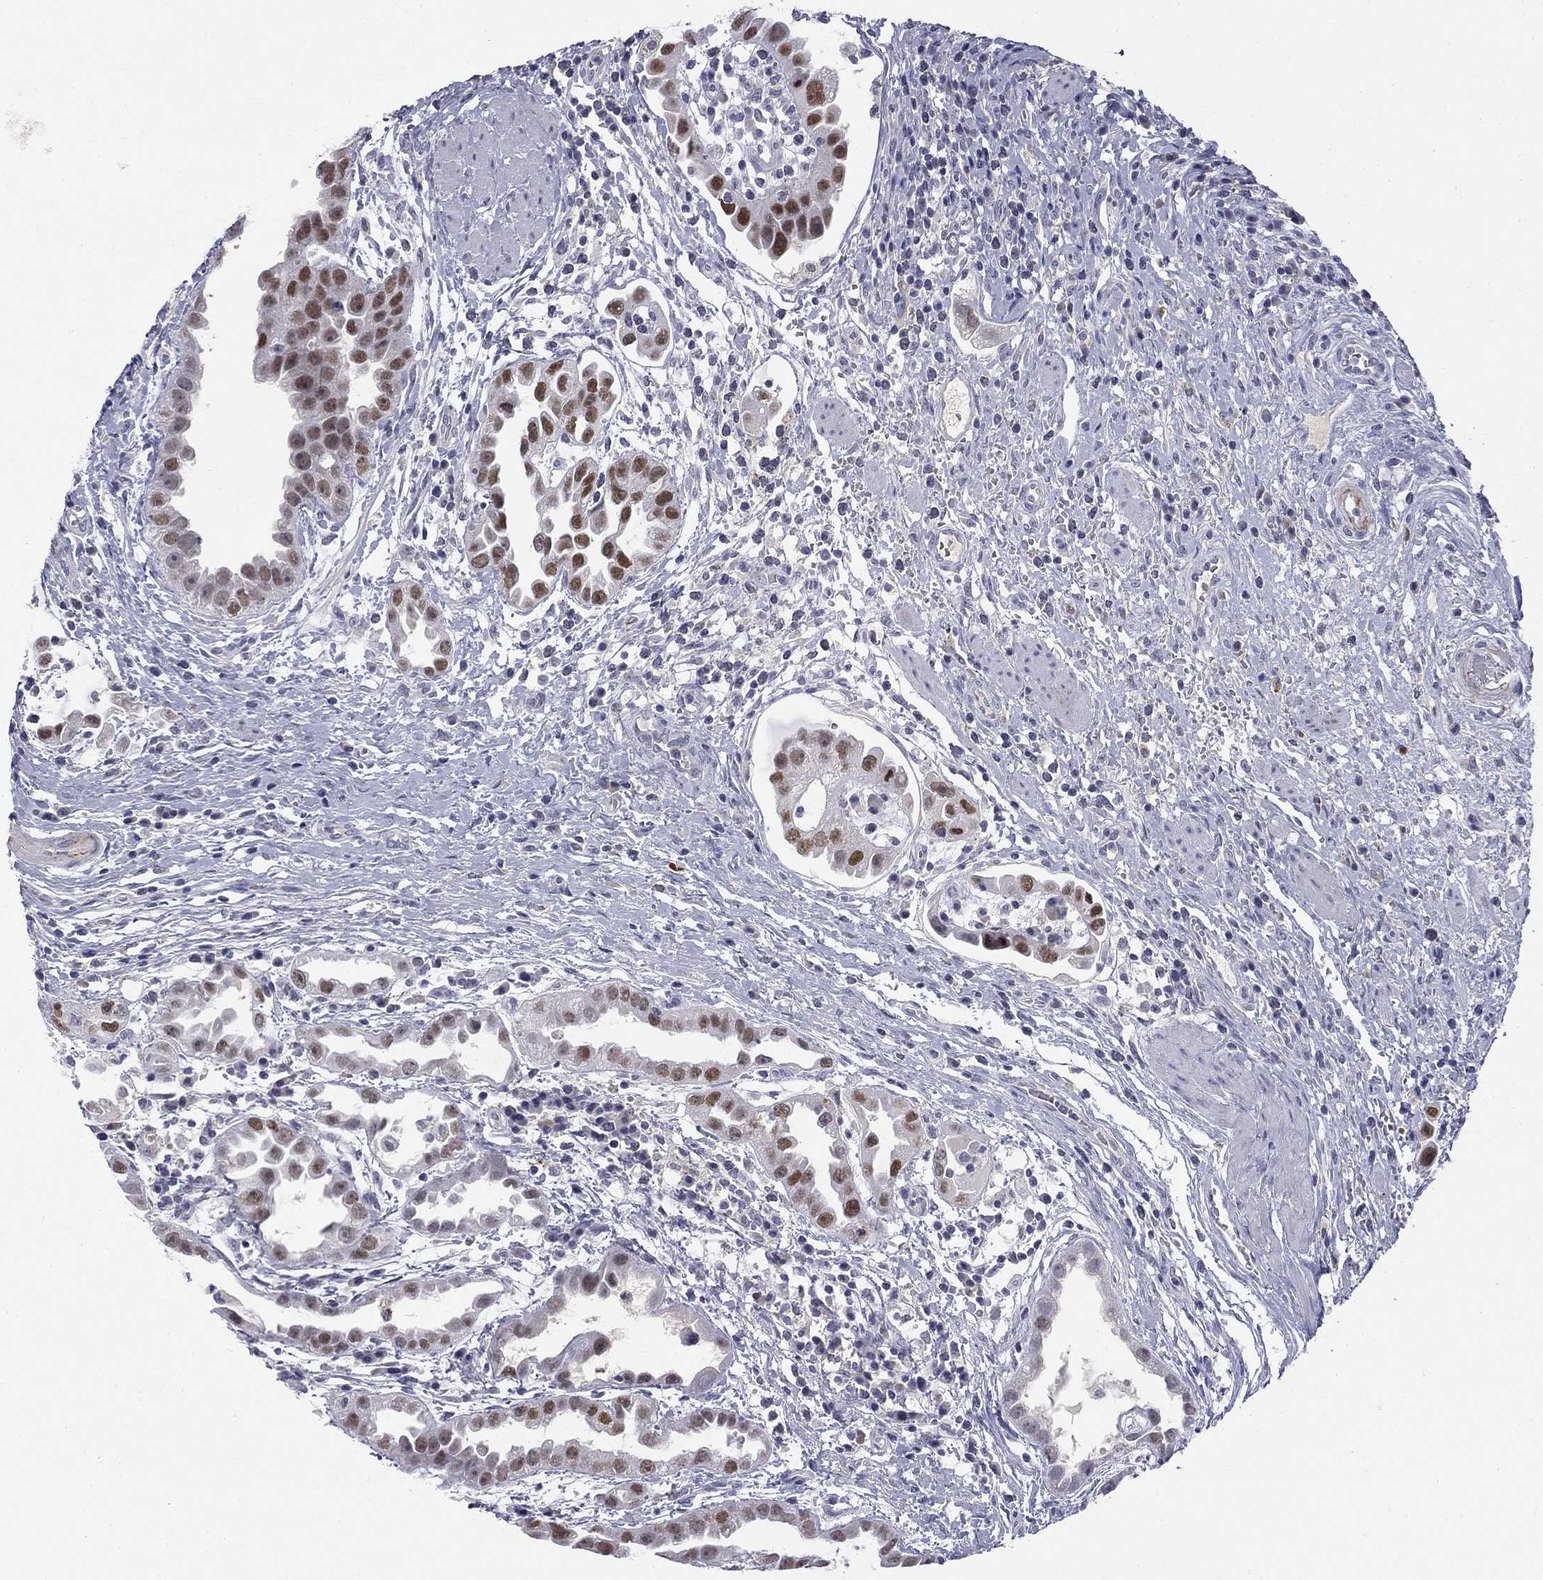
{"staining": {"intensity": "strong", "quantity": "25%-75%", "location": "nuclear"}, "tissue": "urothelial cancer", "cell_type": "Tumor cells", "image_type": "cancer", "snomed": [{"axis": "morphology", "description": "Urothelial carcinoma, High grade"}, {"axis": "topography", "description": "Urinary bladder"}], "caption": "Protein staining displays strong nuclear staining in about 25%-75% of tumor cells in urothelial cancer. (DAB = brown stain, brightfield microscopy at high magnification).", "gene": "TFAP2B", "patient": {"sex": "female", "age": 41}}